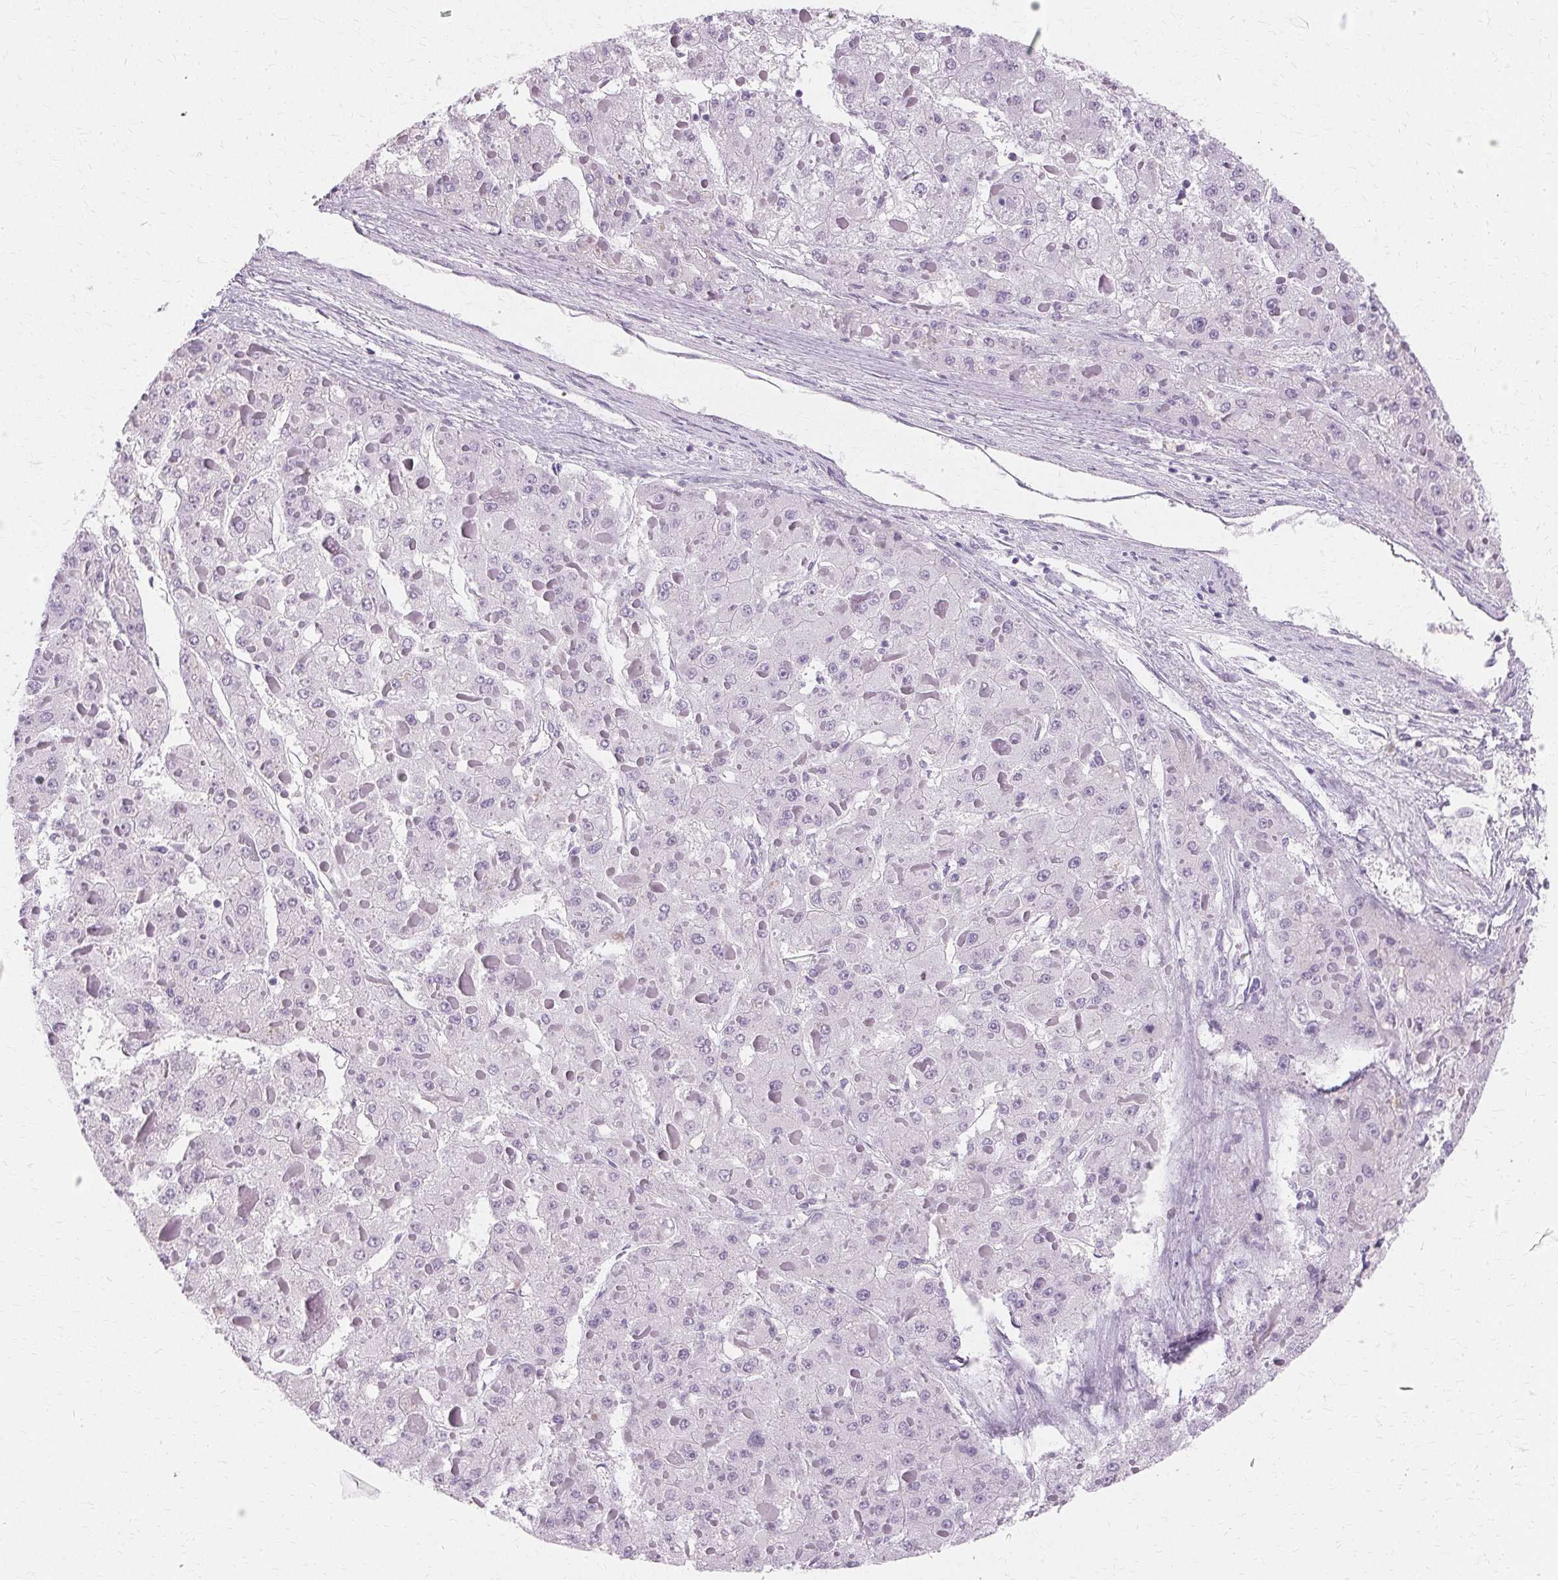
{"staining": {"intensity": "negative", "quantity": "none", "location": "none"}, "tissue": "liver cancer", "cell_type": "Tumor cells", "image_type": "cancer", "snomed": [{"axis": "morphology", "description": "Carcinoma, Hepatocellular, NOS"}, {"axis": "topography", "description": "Liver"}], "caption": "The immunohistochemistry (IHC) micrograph has no significant staining in tumor cells of liver cancer (hepatocellular carcinoma) tissue. Nuclei are stained in blue.", "gene": "KRT6C", "patient": {"sex": "female", "age": 73}}